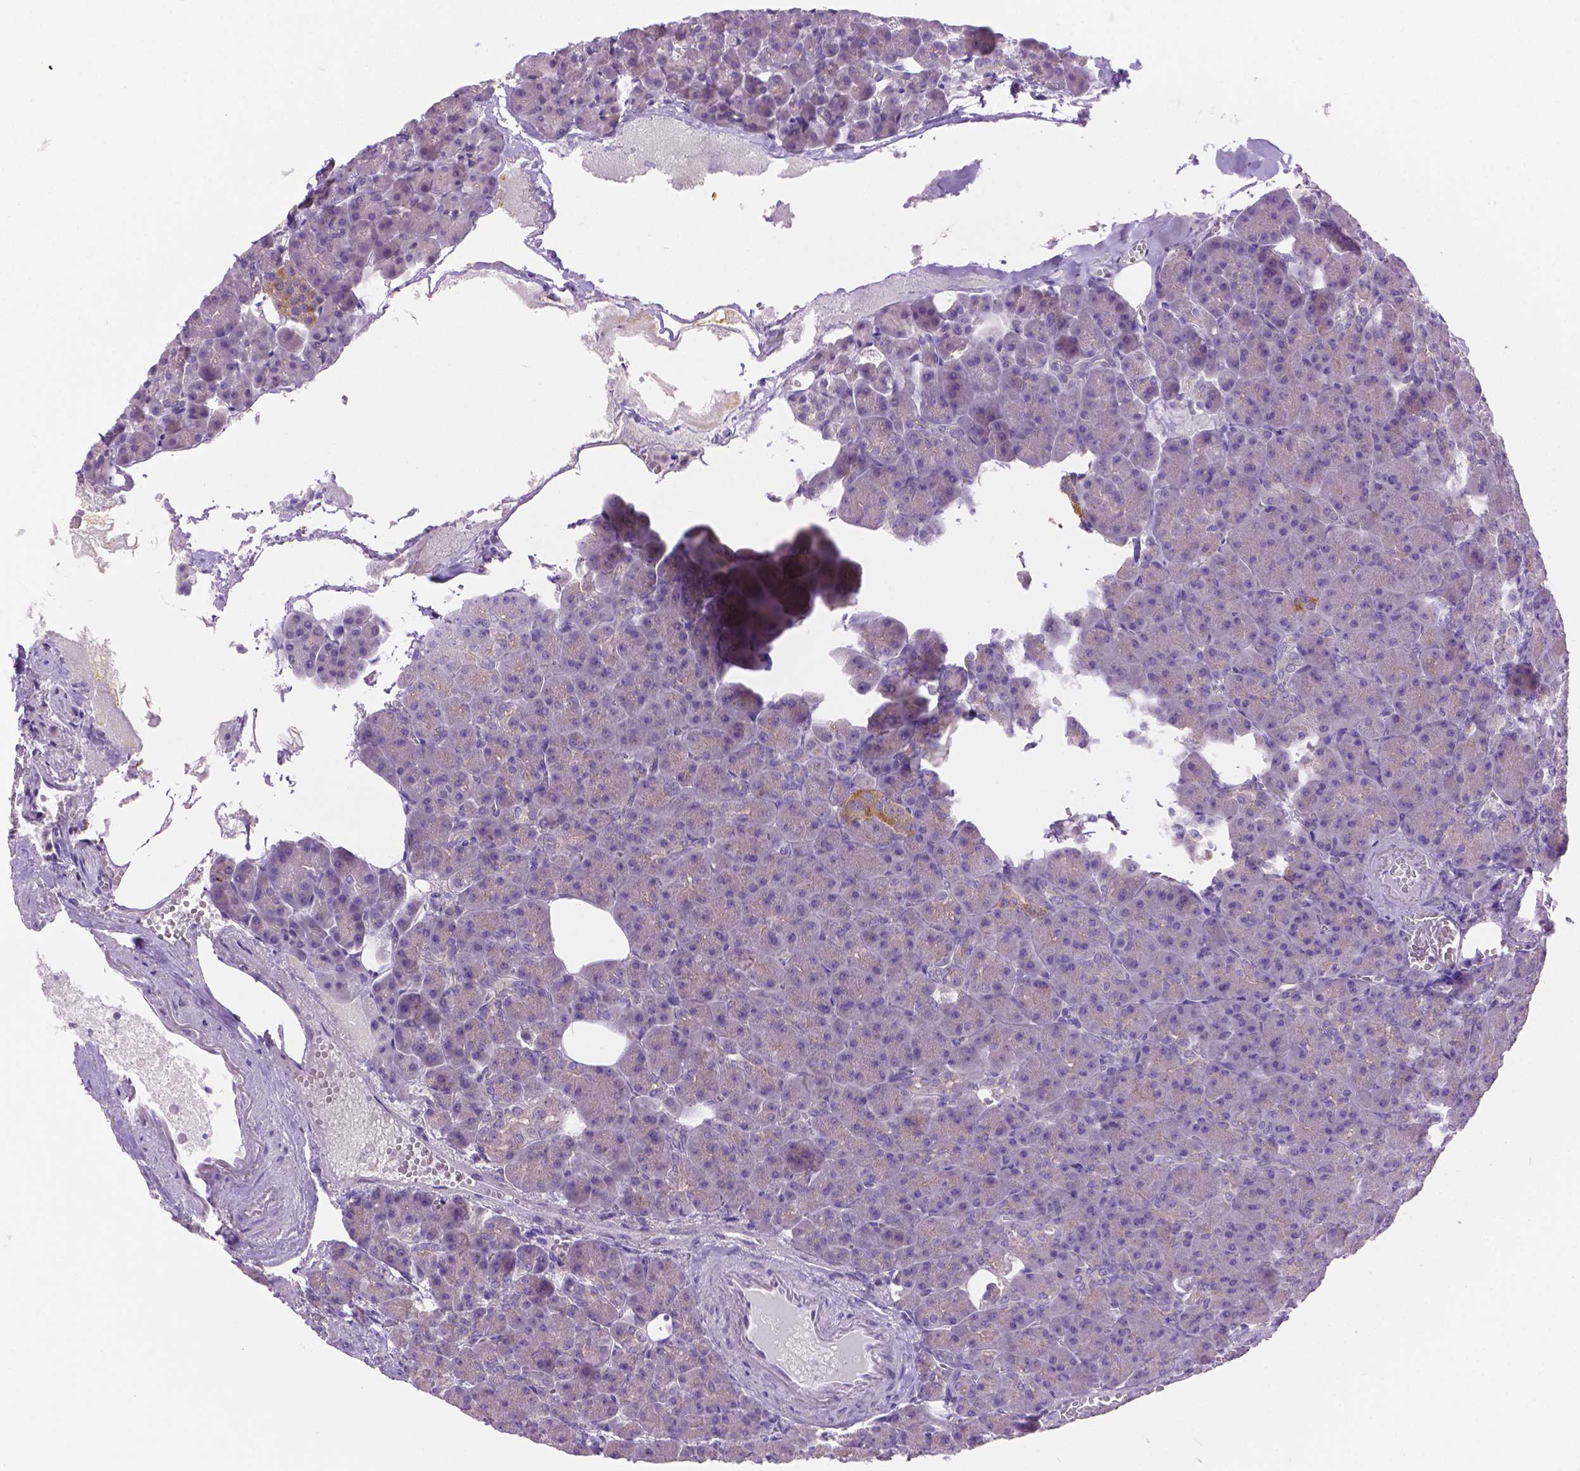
{"staining": {"intensity": "weak", "quantity": "<25%", "location": "cytoplasmic/membranous"}, "tissue": "pancreas", "cell_type": "Exocrine glandular cells", "image_type": "normal", "snomed": [{"axis": "morphology", "description": "Normal tissue, NOS"}, {"axis": "topography", "description": "Pancreas"}], "caption": "Immunohistochemical staining of unremarkable human pancreas exhibits no significant positivity in exocrine glandular cells. (DAB immunohistochemistry (IHC) visualized using brightfield microscopy, high magnification).", "gene": "CDH7", "patient": {"sex": "female", "age": 74}}